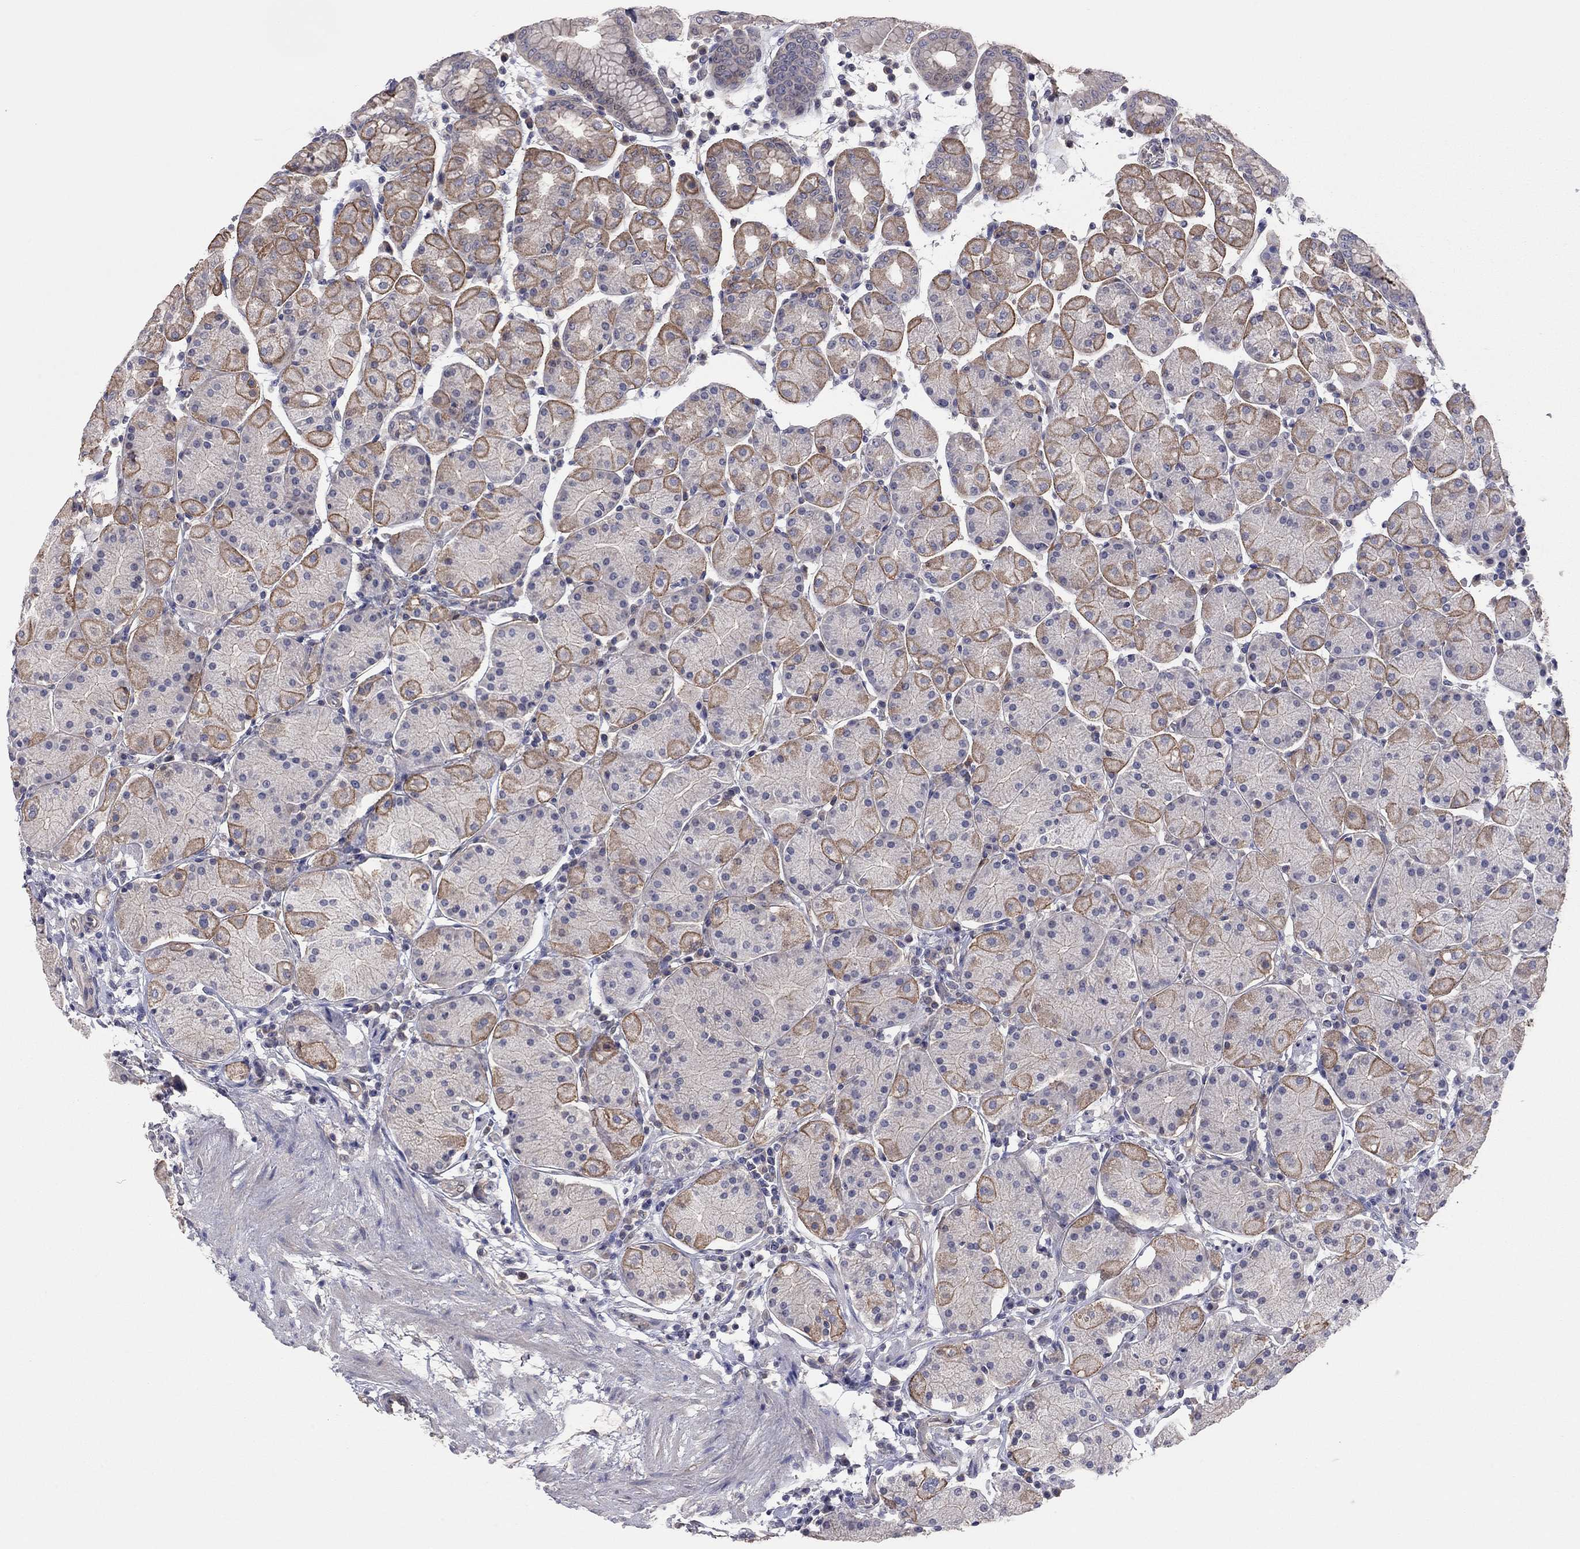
{"staining": {"intensity": "strong", "quantity": "<25%", "location": "cytoplasmic/membranous"}, "tissue": "stomach", "cell_type": "Glandular cells", "image_type": "normal", "snomed": [{"axis": "morphology", "description": "Normal tissue, NOS"}, {"axis": "topography", "description": "Stomach"}], "caption": "Strong cytoplasmic/membranous expression is identified in approximately <25% of glandular cells in unremarkable stomach.", "gene": "KCNB1", "patient": {"sex": "male", "age": 54}}